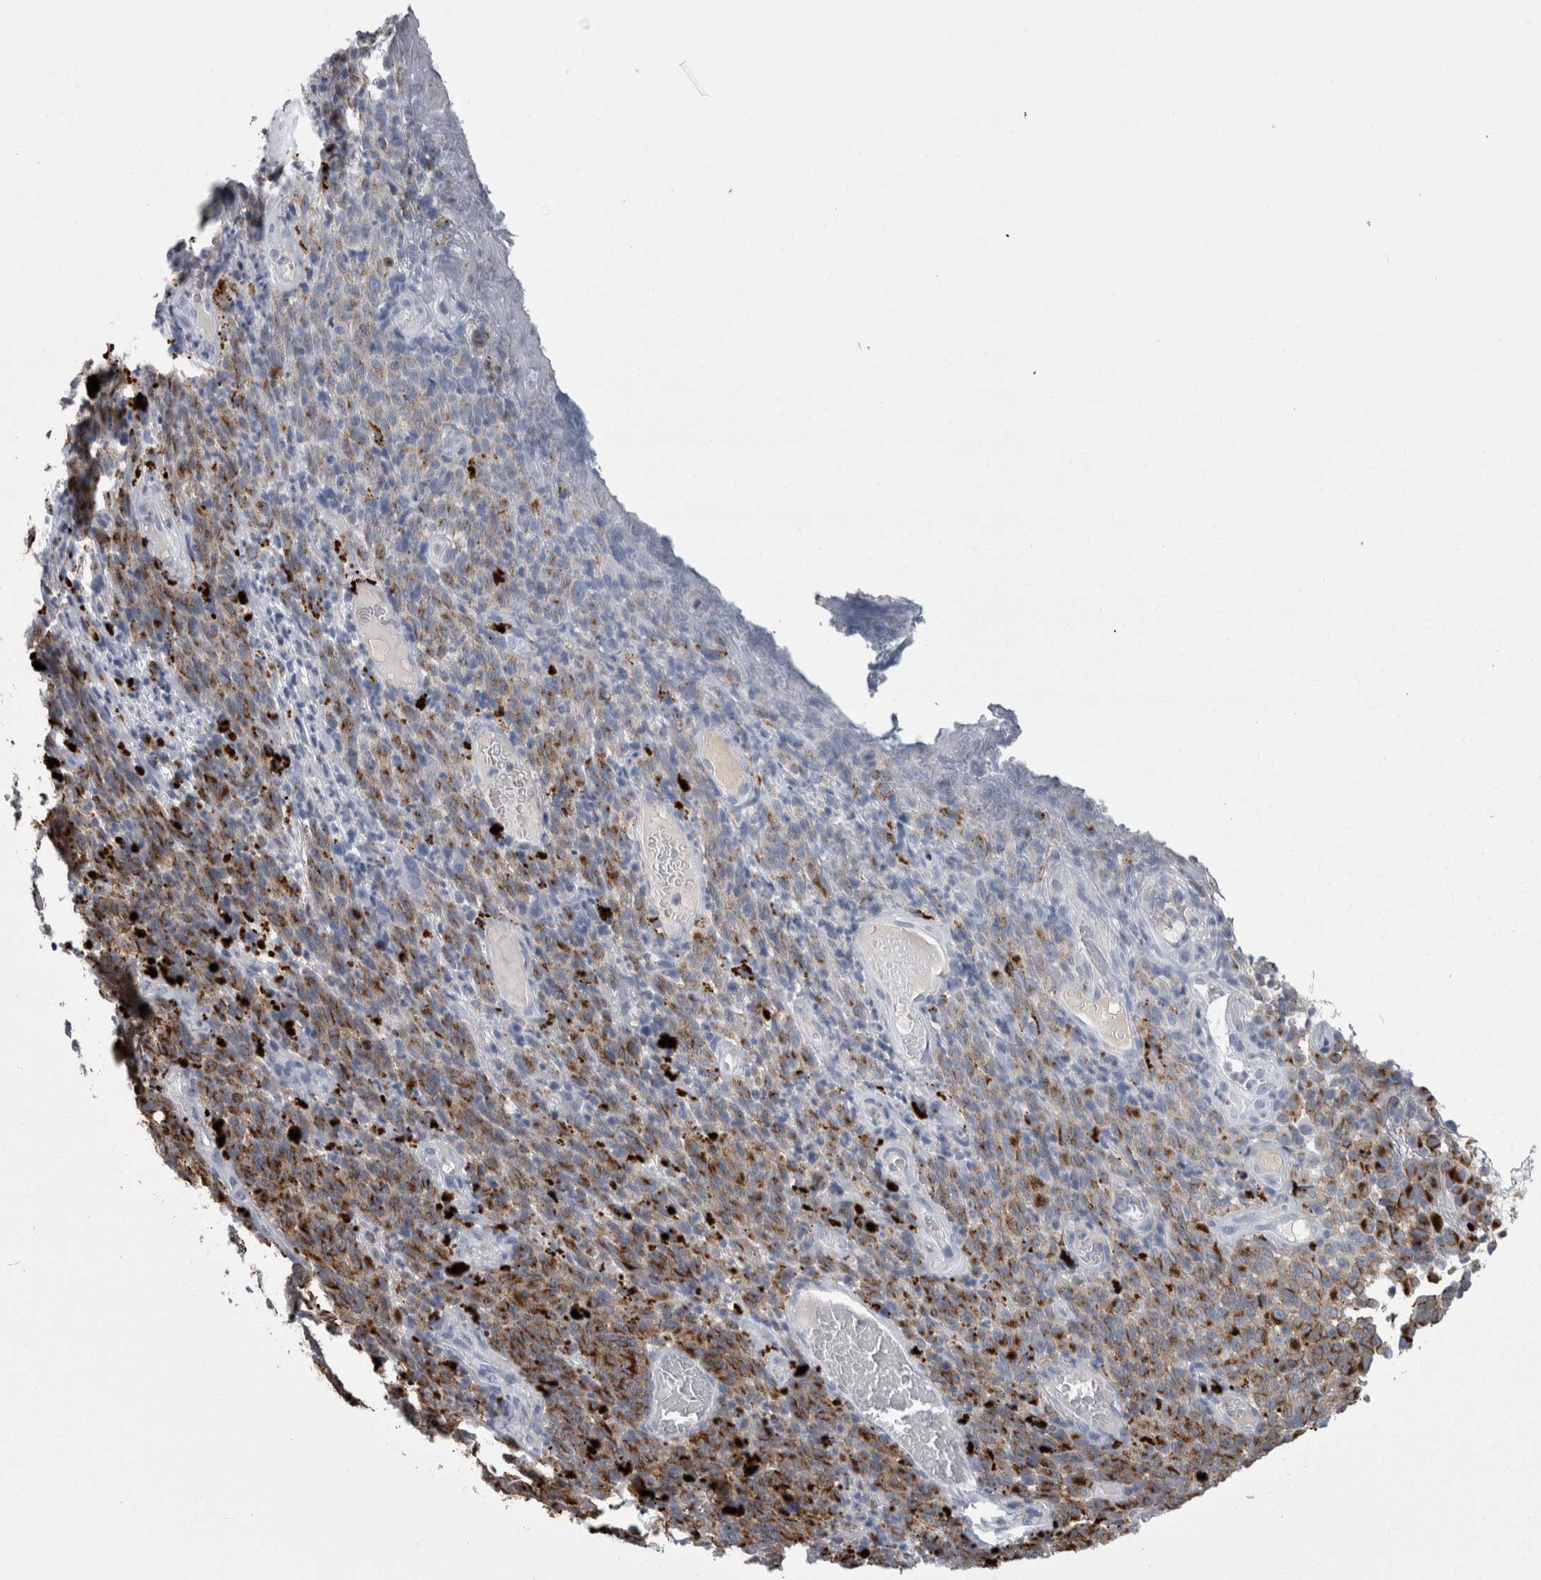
{"staining": {"intensity": "moderate", "quantity": ">75%", "location": "cytoplasmic/membranous"}, "tissue": "melanoma", "cell_type": "Tumor cells", "image_type": "cancer", "snomed": [{"axis": "morphology", "description": "Malignant melanoma, NOS"}, {"axis": "topography", "description": "Skin"}], "caption": "This micrograph shows immunohistochemistry staining of human malignant melanoma, with medium moderate cytoplasmic/membranous positivity in approximately >75% of tumor cells.", "gene": "DPP7", "patient": {"sex": "female", "age": 82}}